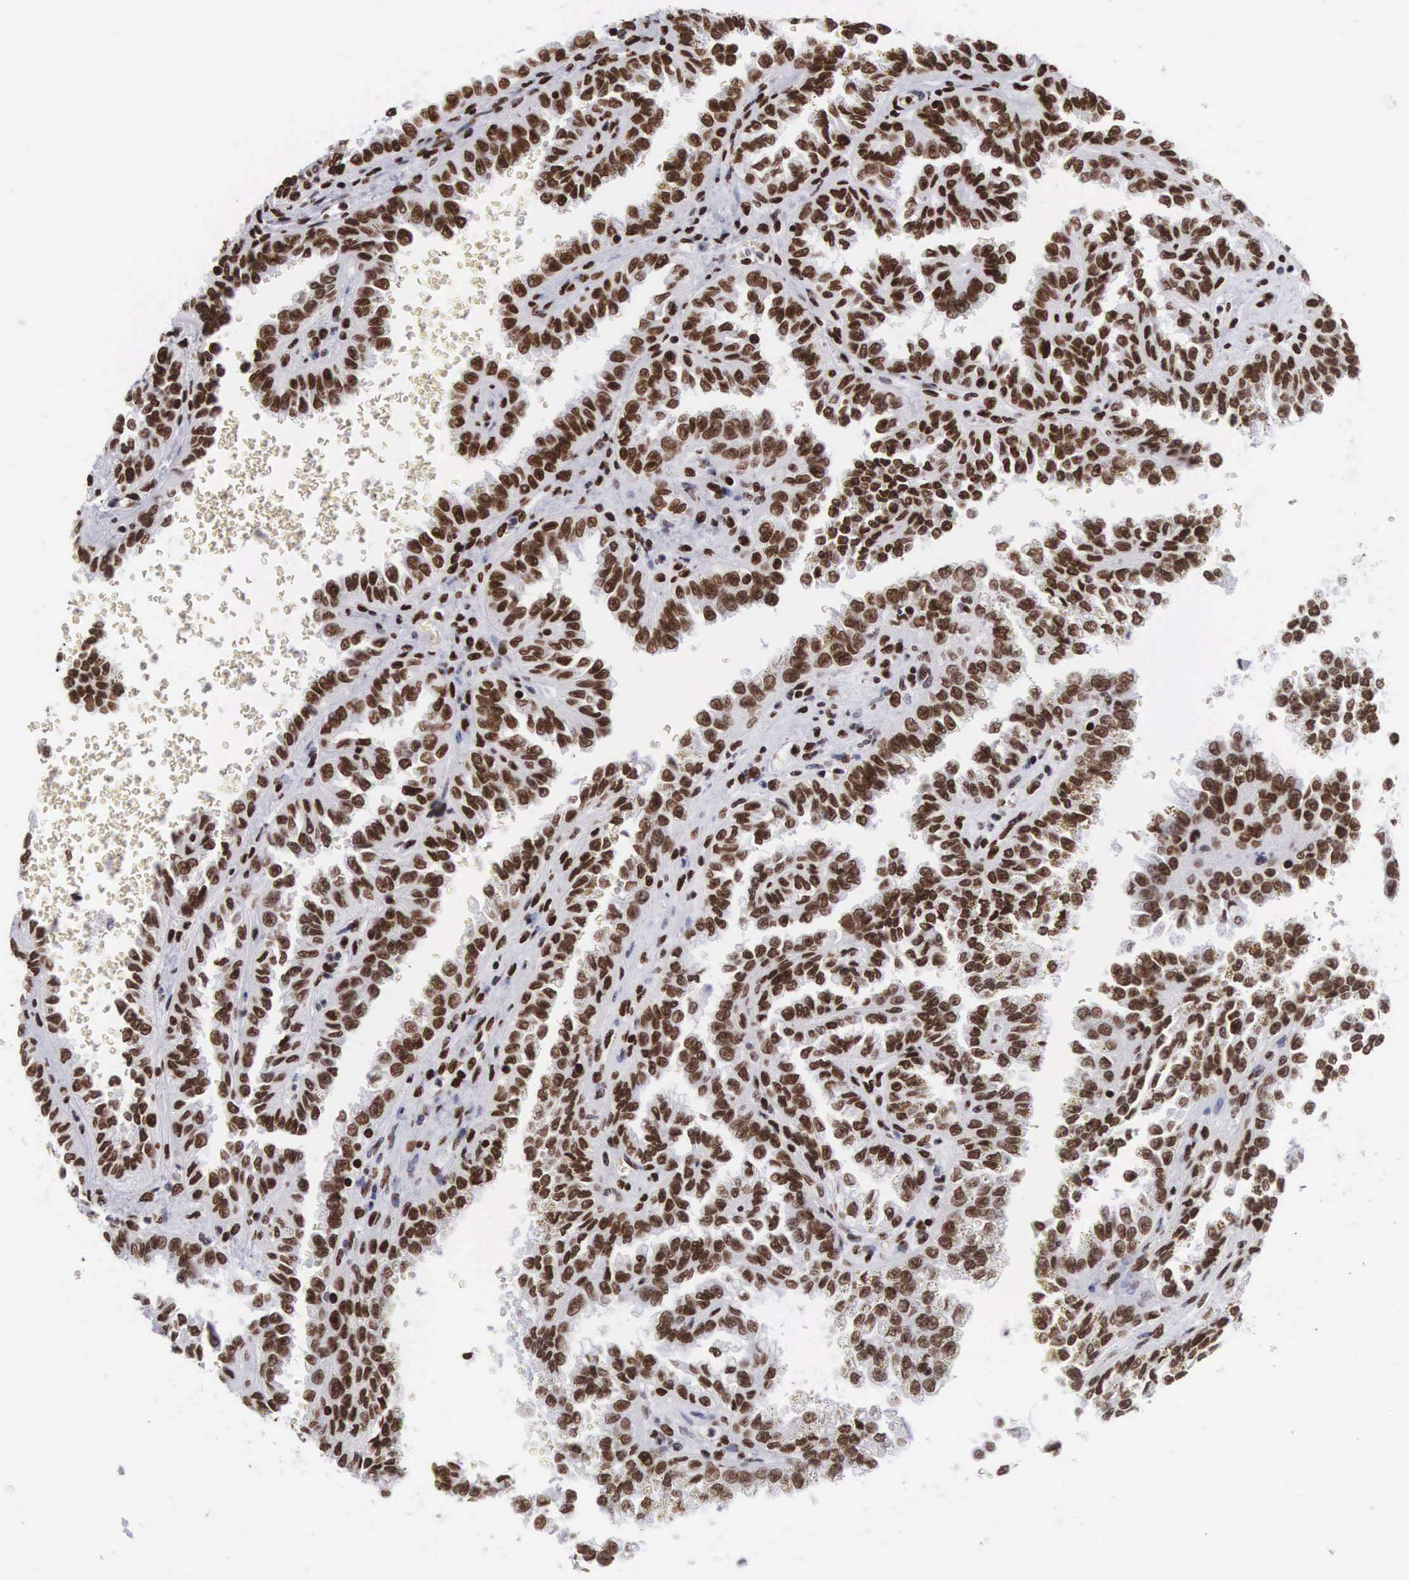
{"staining": {"intensity": "strong", "quantity": ">75%", "location": "nuclear"}, "tissue": "renal cancer", "cell_type": "Tumor cells", "image_type": "cancer", "snomed": [{"axis": "morphology", "description": "Inflammation, NOS"}, {"axis": "morphology", "description": "Adenocarcinoma, NOS"}, {"axis": "topography", "description": "Kidney"}], "caption": "Immunohistochemical staining of human renal cancer exhibits strong nuclear protein expression in approximately >75% of tumor cells.", "gene": "MECP2", "patient": {"sex": "male", "age": 68}}